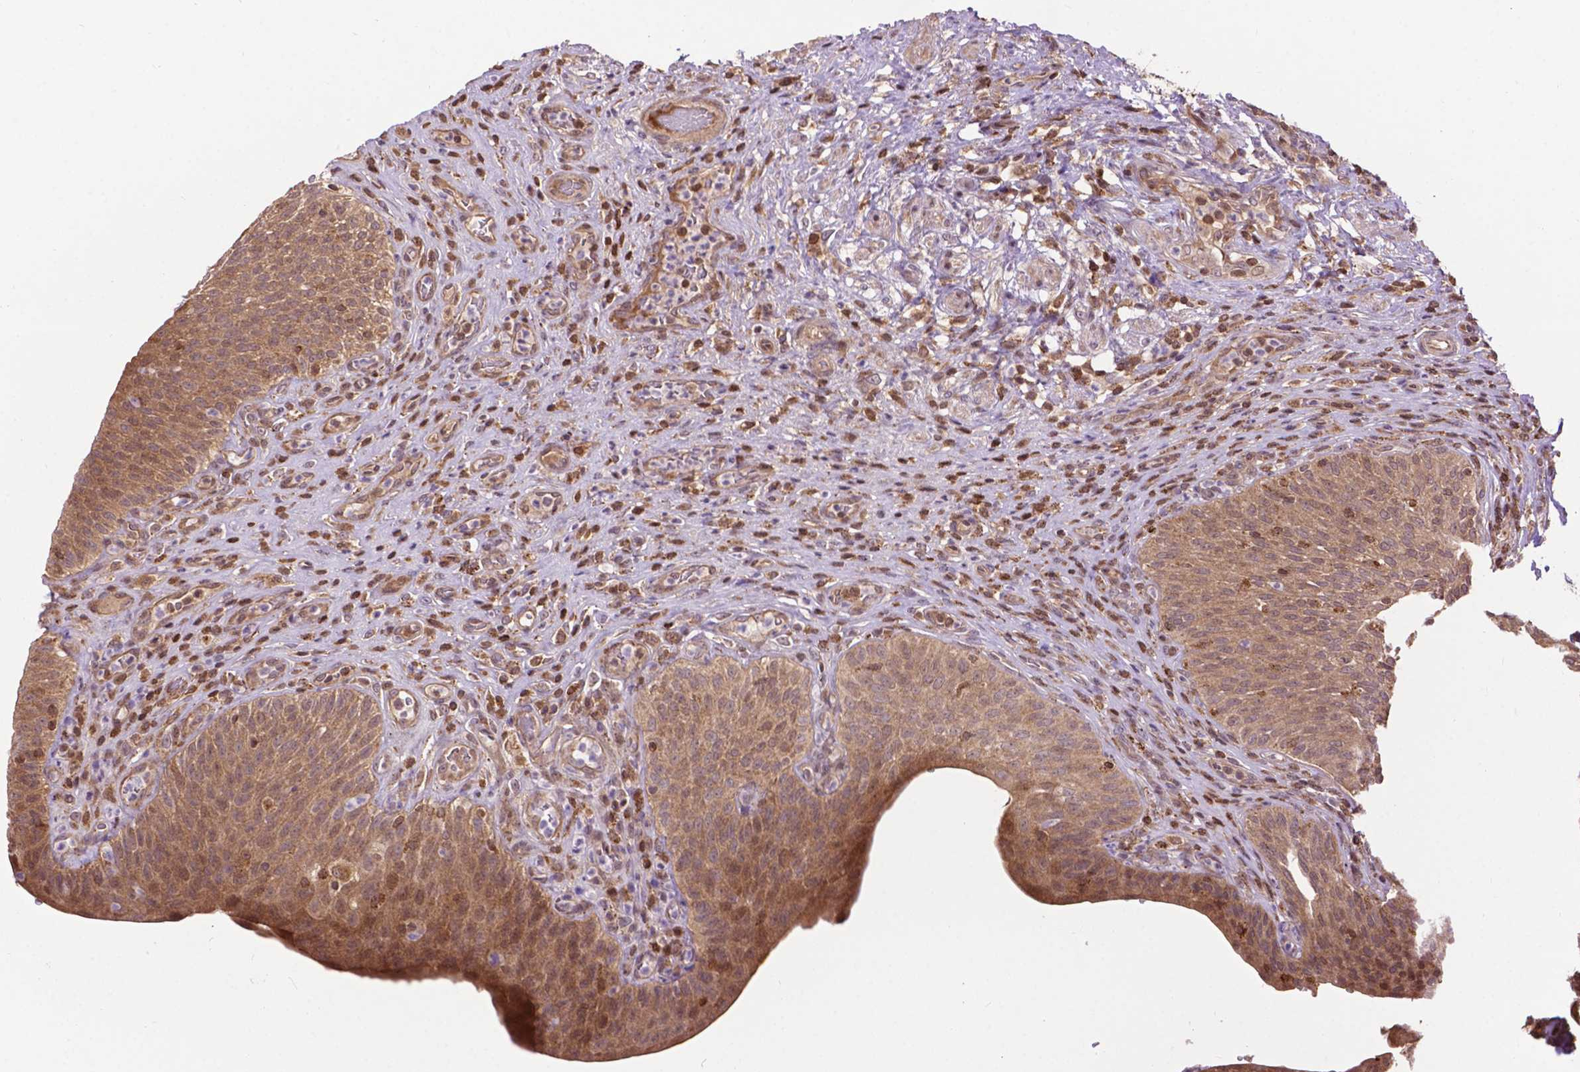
{"staining": {"intensity": "moderate", "quantity": ">75%", "location": "cytoplasmic/membranous"}, "tissue": "urinary bladder", "cell_type": "Urothelial cells", "image_type": "normal", "snomed": [{"axis": "morphology", "description": "Normal tissue, NOS"}, {"axis": "topography", "description": "Urinary bladder"}, {"axis": "topography", "description": "Peripheral nerve tissue"}], "caption": "Normal urinary bladder demonstrates moderate cytoplasmic/membranous positivity in approximately >75% of urothelial cells, visualized by immunohistochemistry.", "gene": "CHMP4A", "patient": {"sex": "male", "age": 66}}